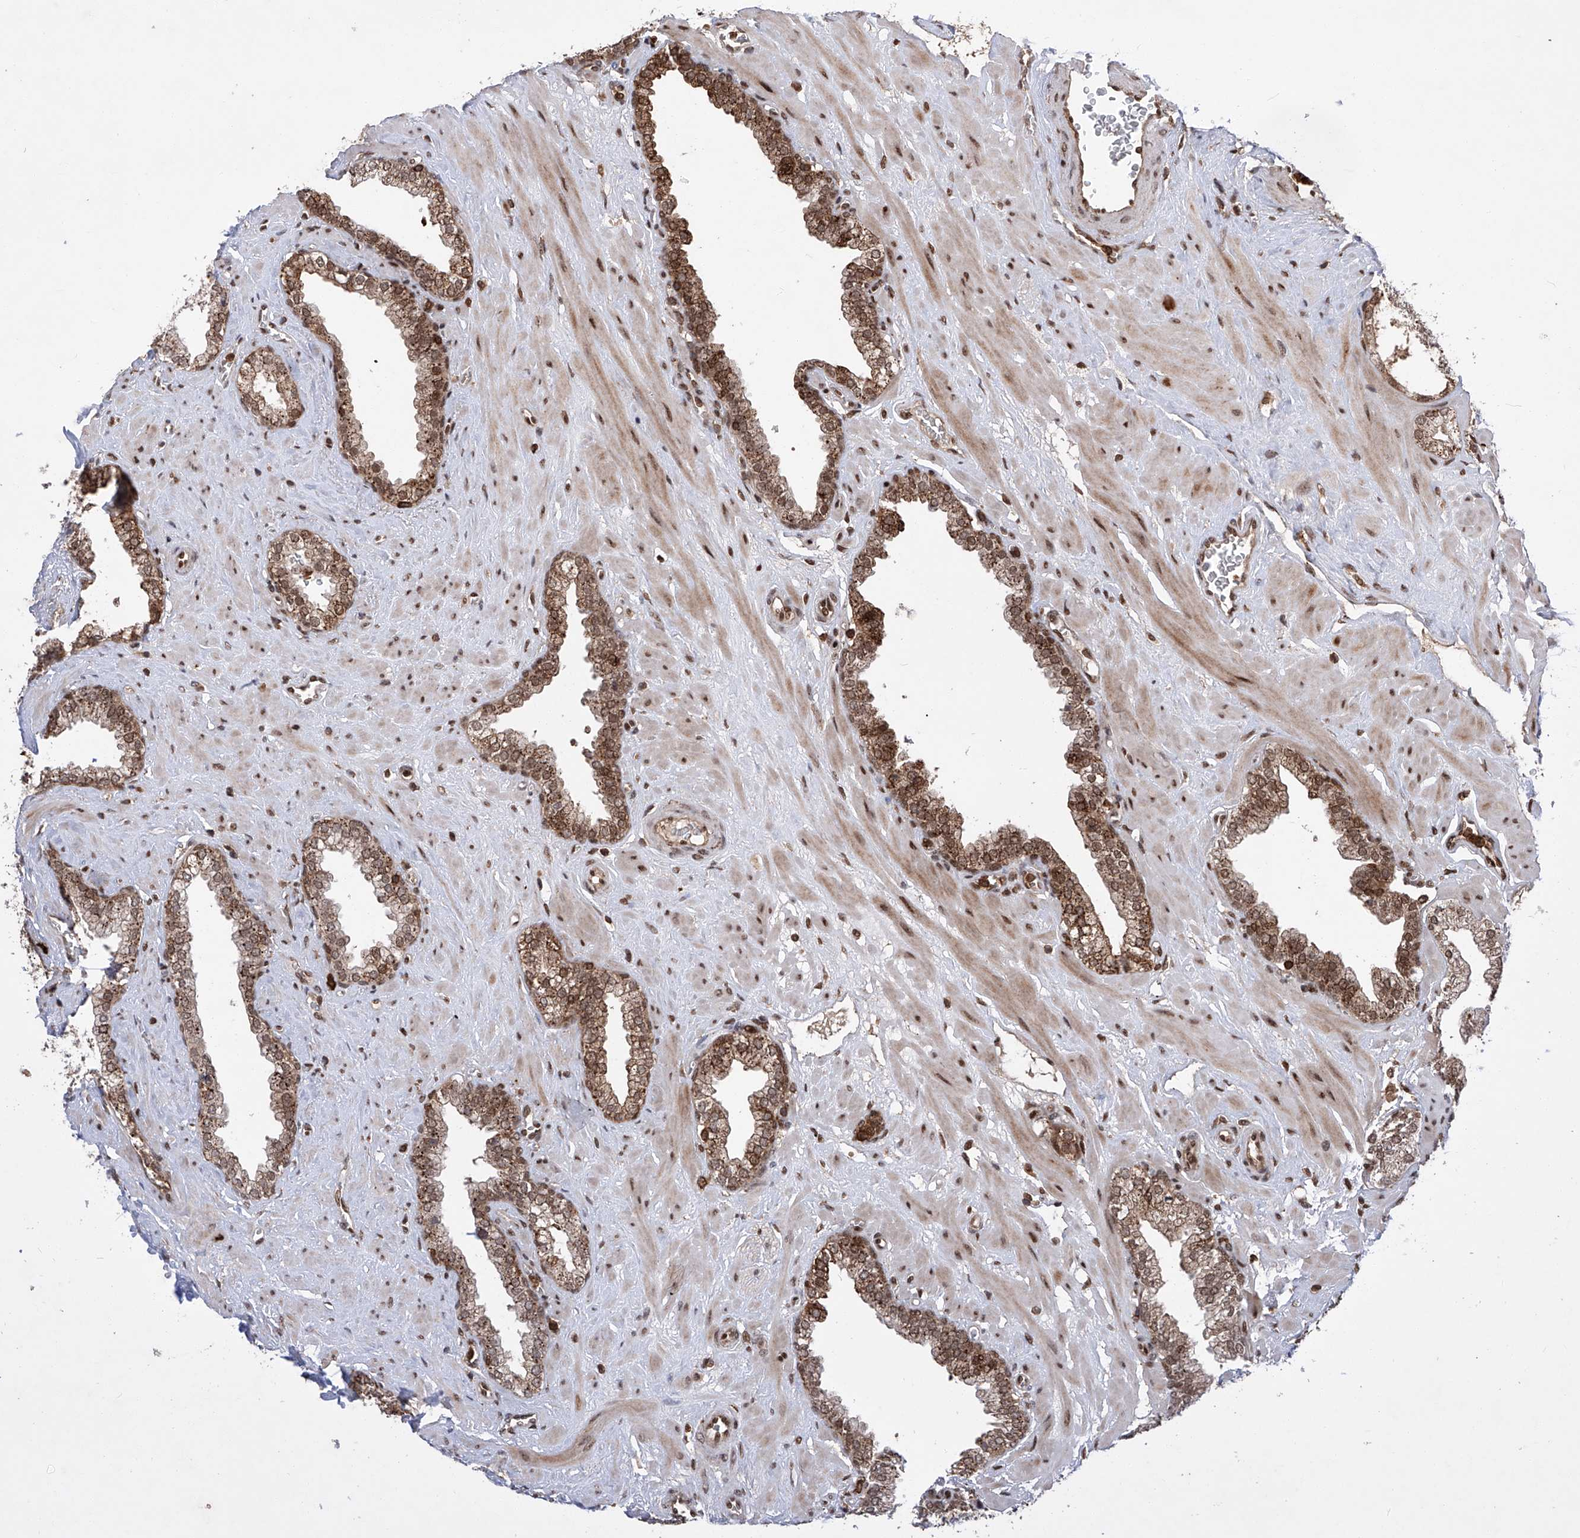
{"staining": {"intensity": "strong", "quantity": ">75%", "location": "cytoplasmic/membranous,nuclear"}, "tissue": "prostate", "cell_type": "Glandular cells", "image_type": "normal", "snomed": [{"axis": "morphology", "description": "Normal tissue, NOS"}, {"axis": "morphology", "description": "Urothelial carcinoma, Low grade"}, {"axis": "topography", "description": "Urinary bladder"}, {"axis": "topography", "description": "Prostate"}], "caption": "Immunohistochemical staining of benign prostate exhibits high levels of strong cytoplasmic/membranous,nuclear positivity in about >75% of glandular cells. (brown staining indicates protein expression, while blue staining denotes nuclei).", "gene": "ZNF280D", "patient": {"sex": "male", "age": 60}}